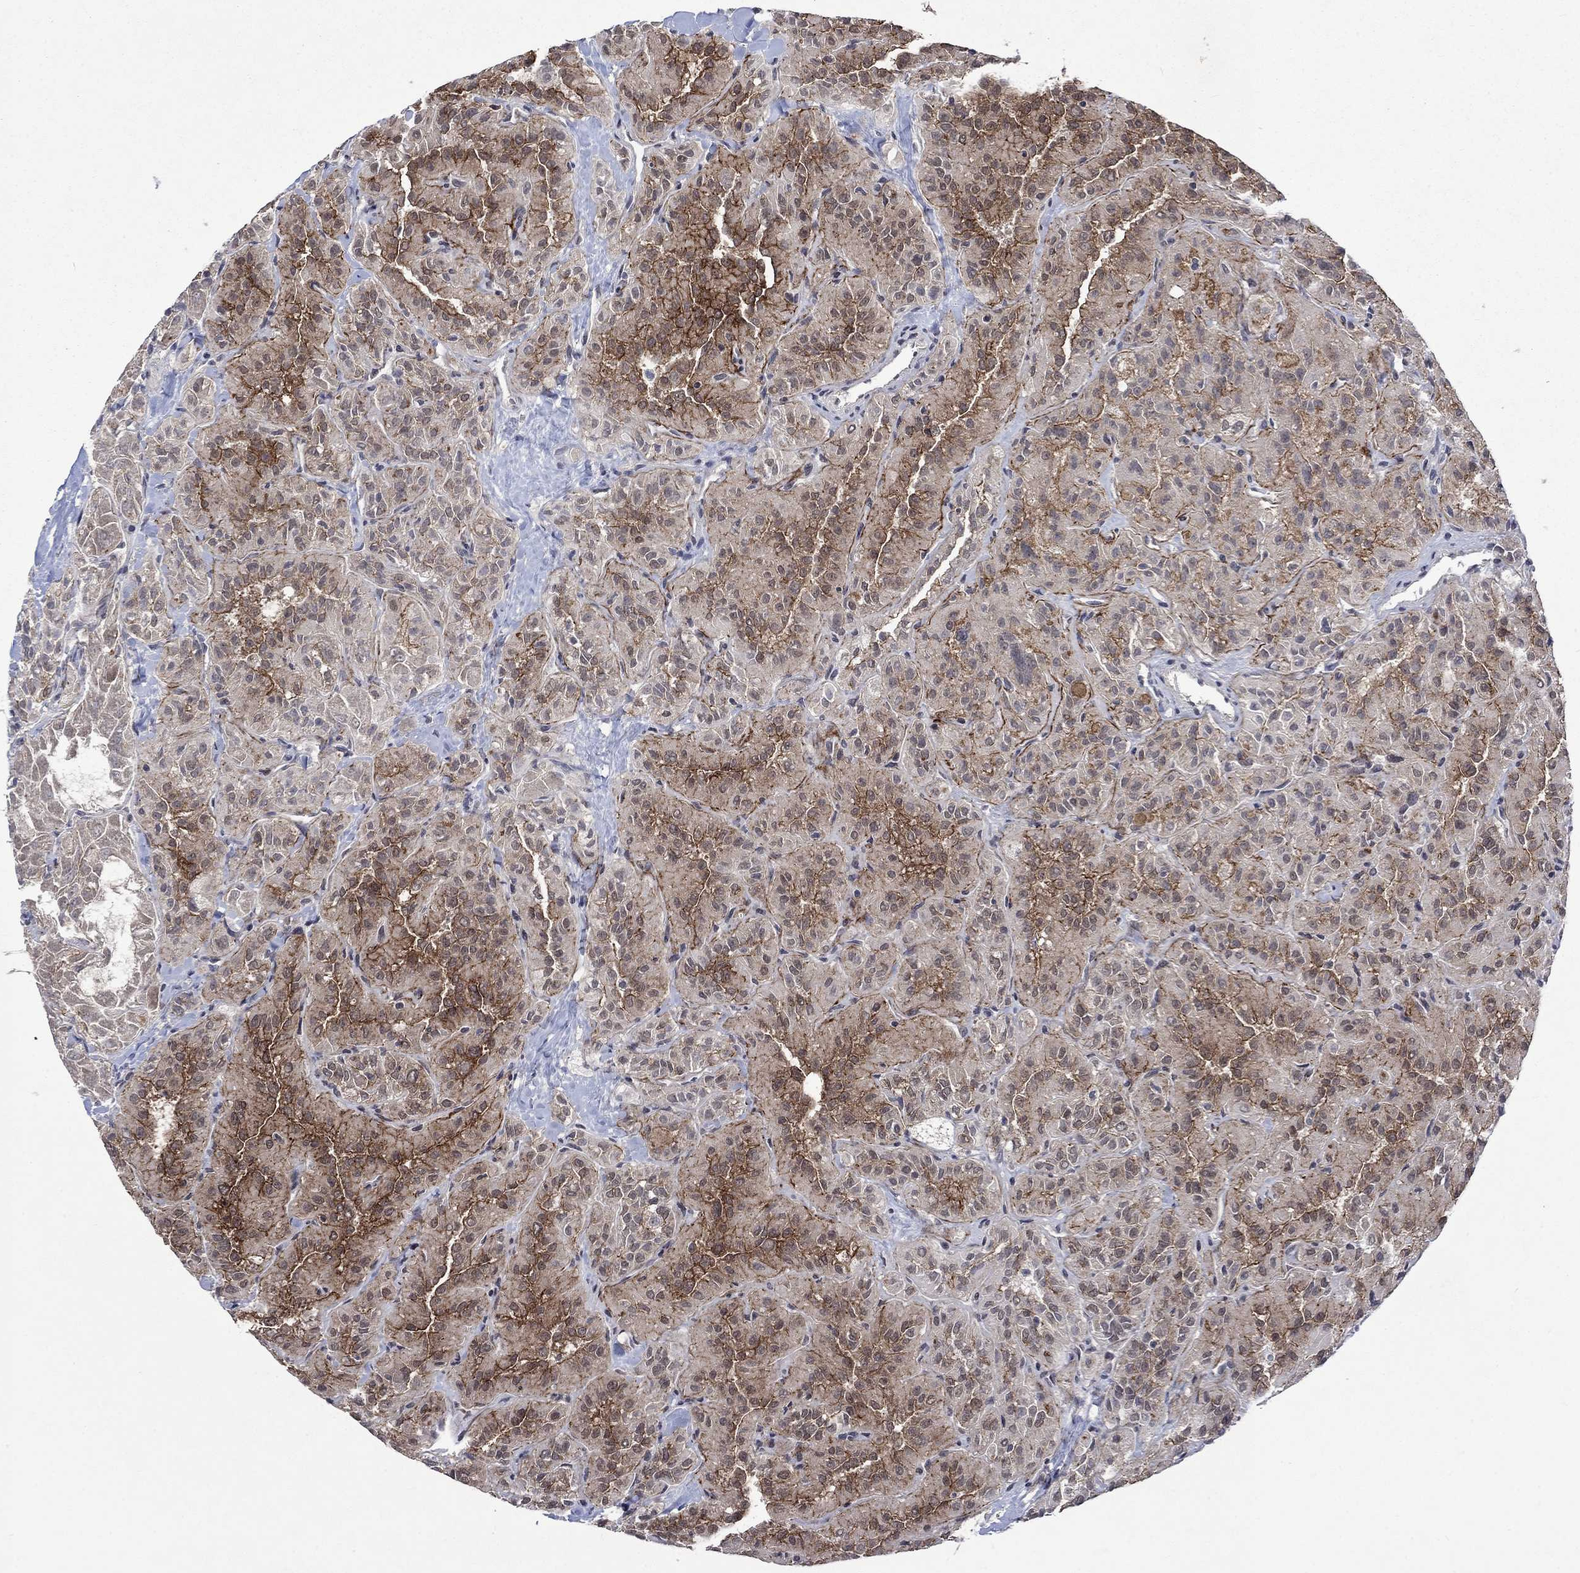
{"staining": {"intensity": "strong", "quantity": "<25%", "location": "cytoplasmic/membranous"}, "tissue": "thyroid cancer", "cell_type": "Tumor cells", "image_type": "cancer", "snomed": [{"axis": "morphology", "description": "Papillary adenocarcinoma, NOS"}, {"axis": "topography", "description": "Thyroid gland"}], "caption": "Human thyroid cancer (papillary adenocarcinoma) stained with a protein marker demonstrates strong staining in tumor cells.", "gene": "PPP1R9A", "patient": {"sex": "female", "age": 45}}